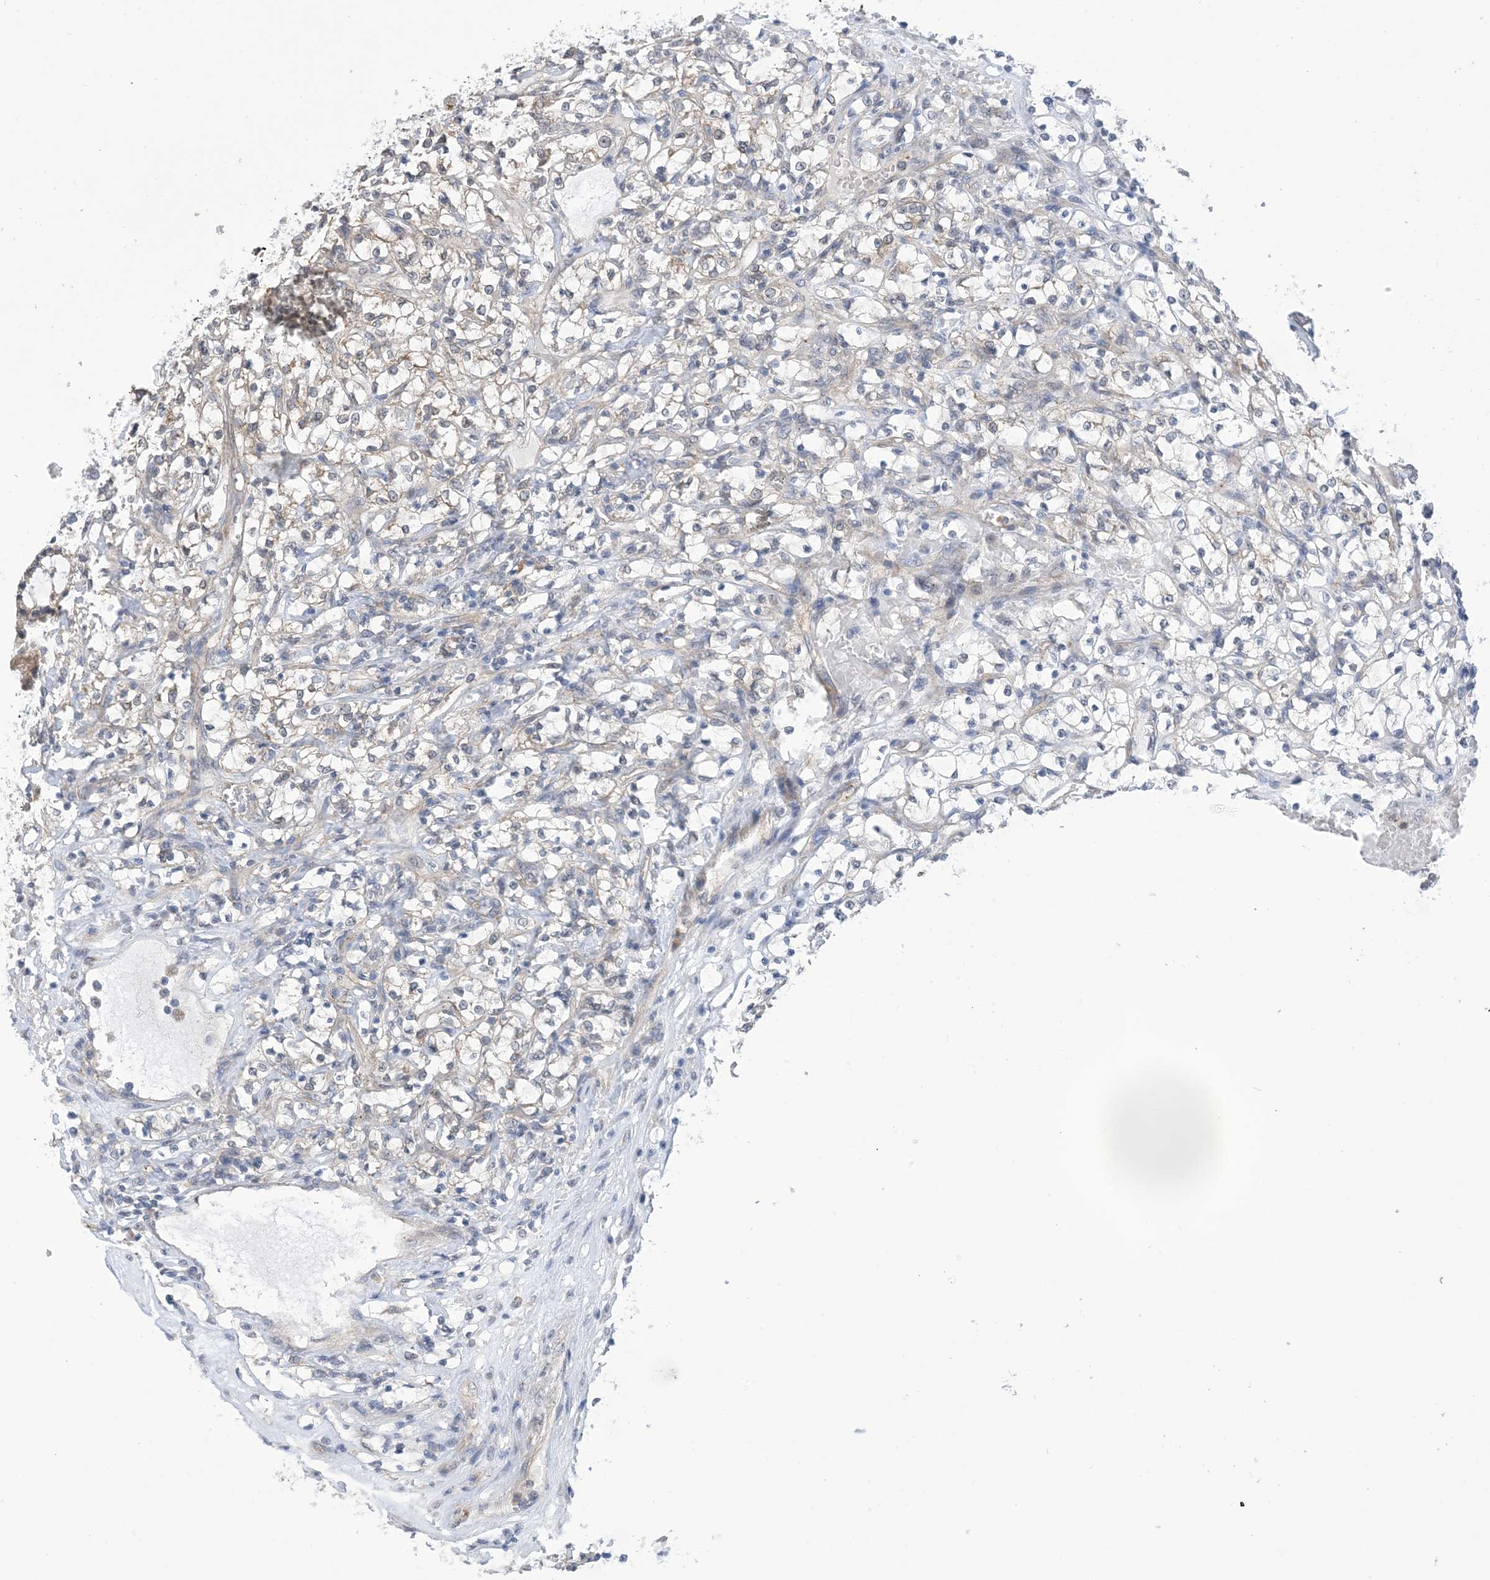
{"staining": {"intensity": "weak", "quantity": "25%-75%", "location": "cytoplasmic/membranous"}, "tissue": "renal cancer", "cell_type": "Tumor cells", "image_type": "cancer", "snomed": [{"axis": "morphology", "description": "Adenocarcinoma, NOS"}, {"axis": "topography", "description": "Kidney"}], "caption": "Weak cytoplasmic/membranous protein expression is identified in about 25%-75% of tumor cells in renal cancer (adenocarcinoma).", "gene": "EHBP1", "patient": {"sex": "female", "age": 69}}